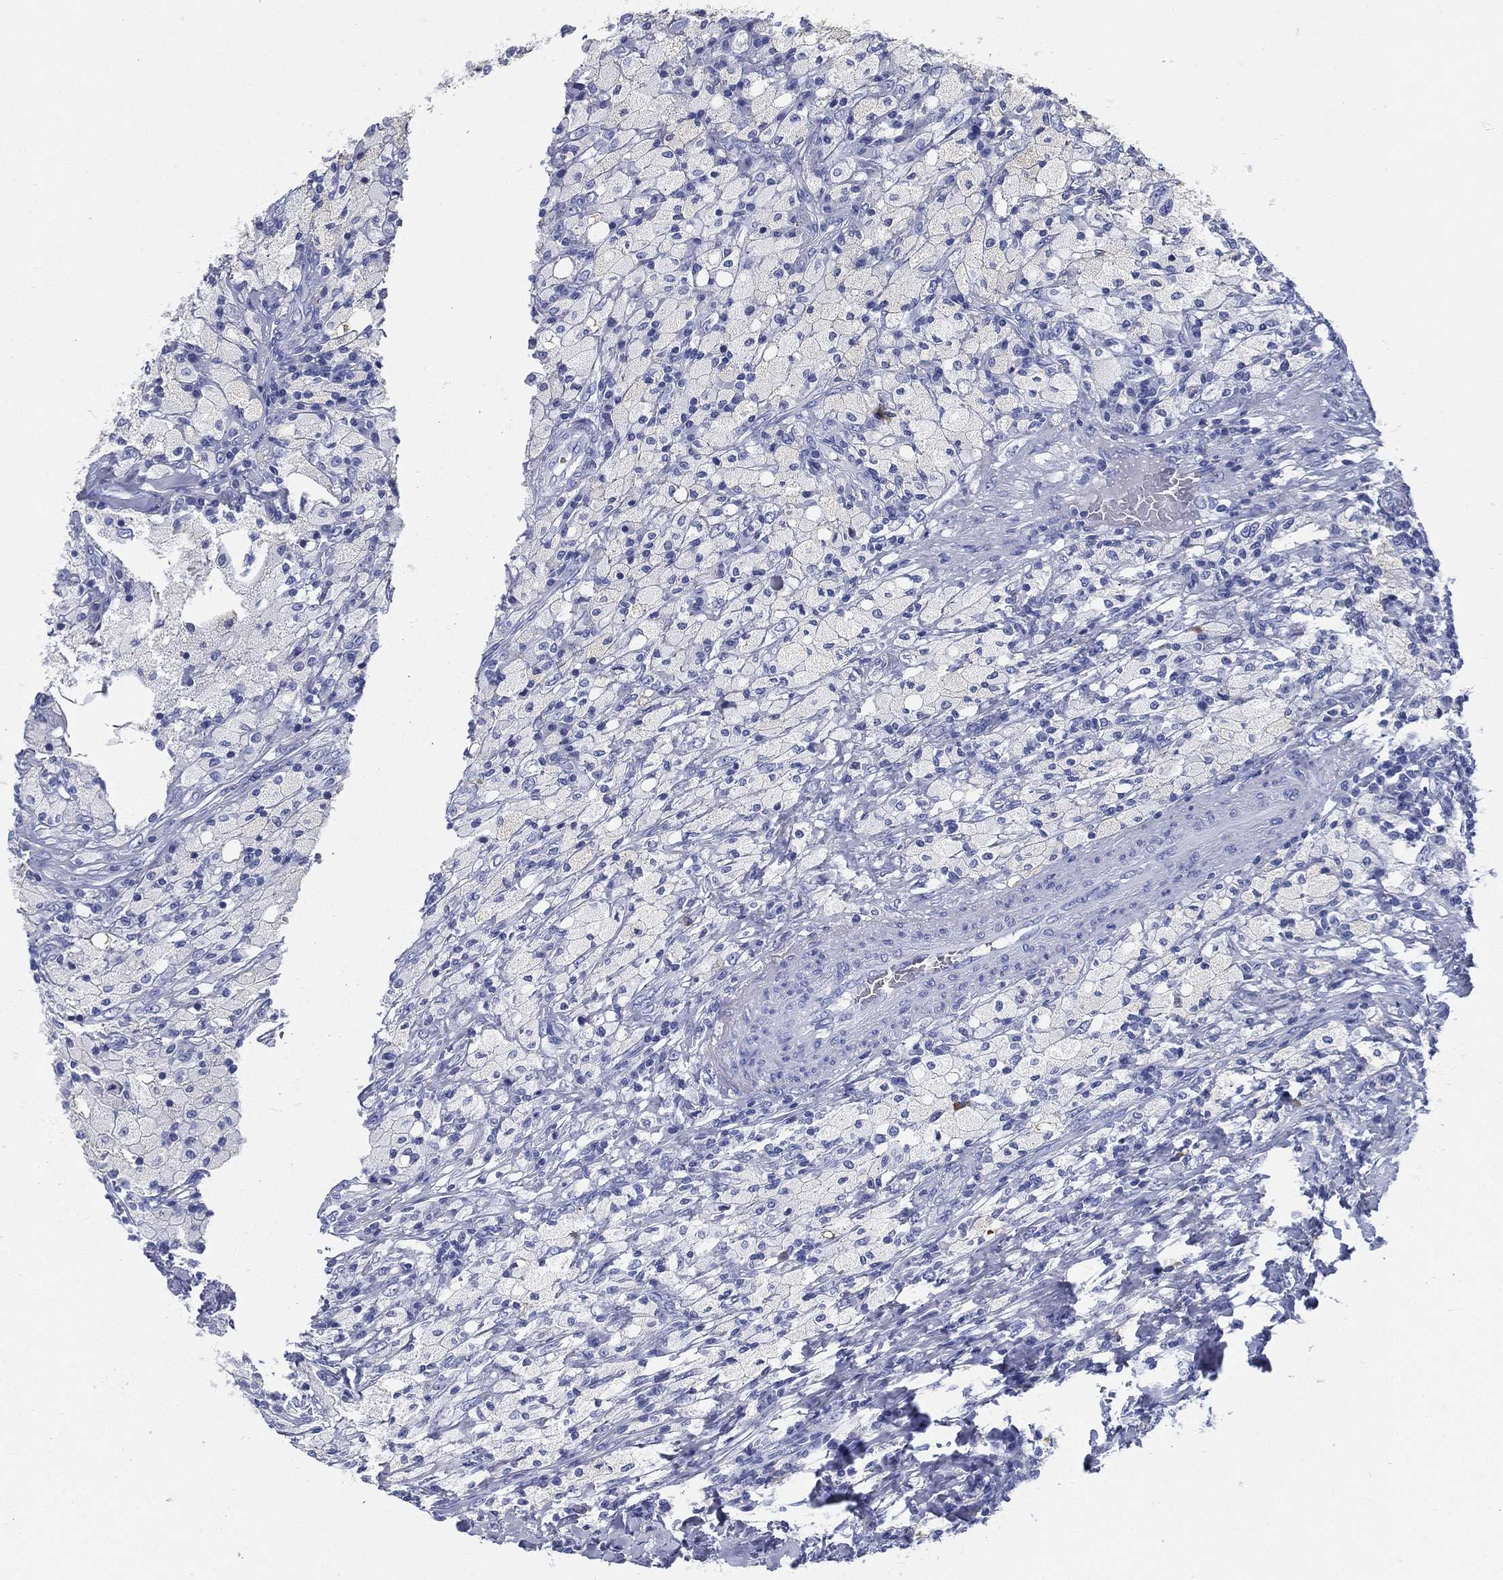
{"staining": {"intensity": "negative", "quantity": "none", "location": "none"}, "tissue": "testis cancer", "cell_type": "Tumor cells", "image_type": "cancer", "snomed": [{"axis": "morphology", "description": "Necrosis, NOS"}, {"axis": "morphology", "description": "Carcinoma, Embryonal, NOS"}, {"axis": "topography", "description": "Testis"}], "caption": "Embryonal carcinoma (testis) stained for a protein using immunohistochemistry shows no expression tumor cells.", "gene": "ATP1B2", "patient": {"sex": "male", "age": 19}}